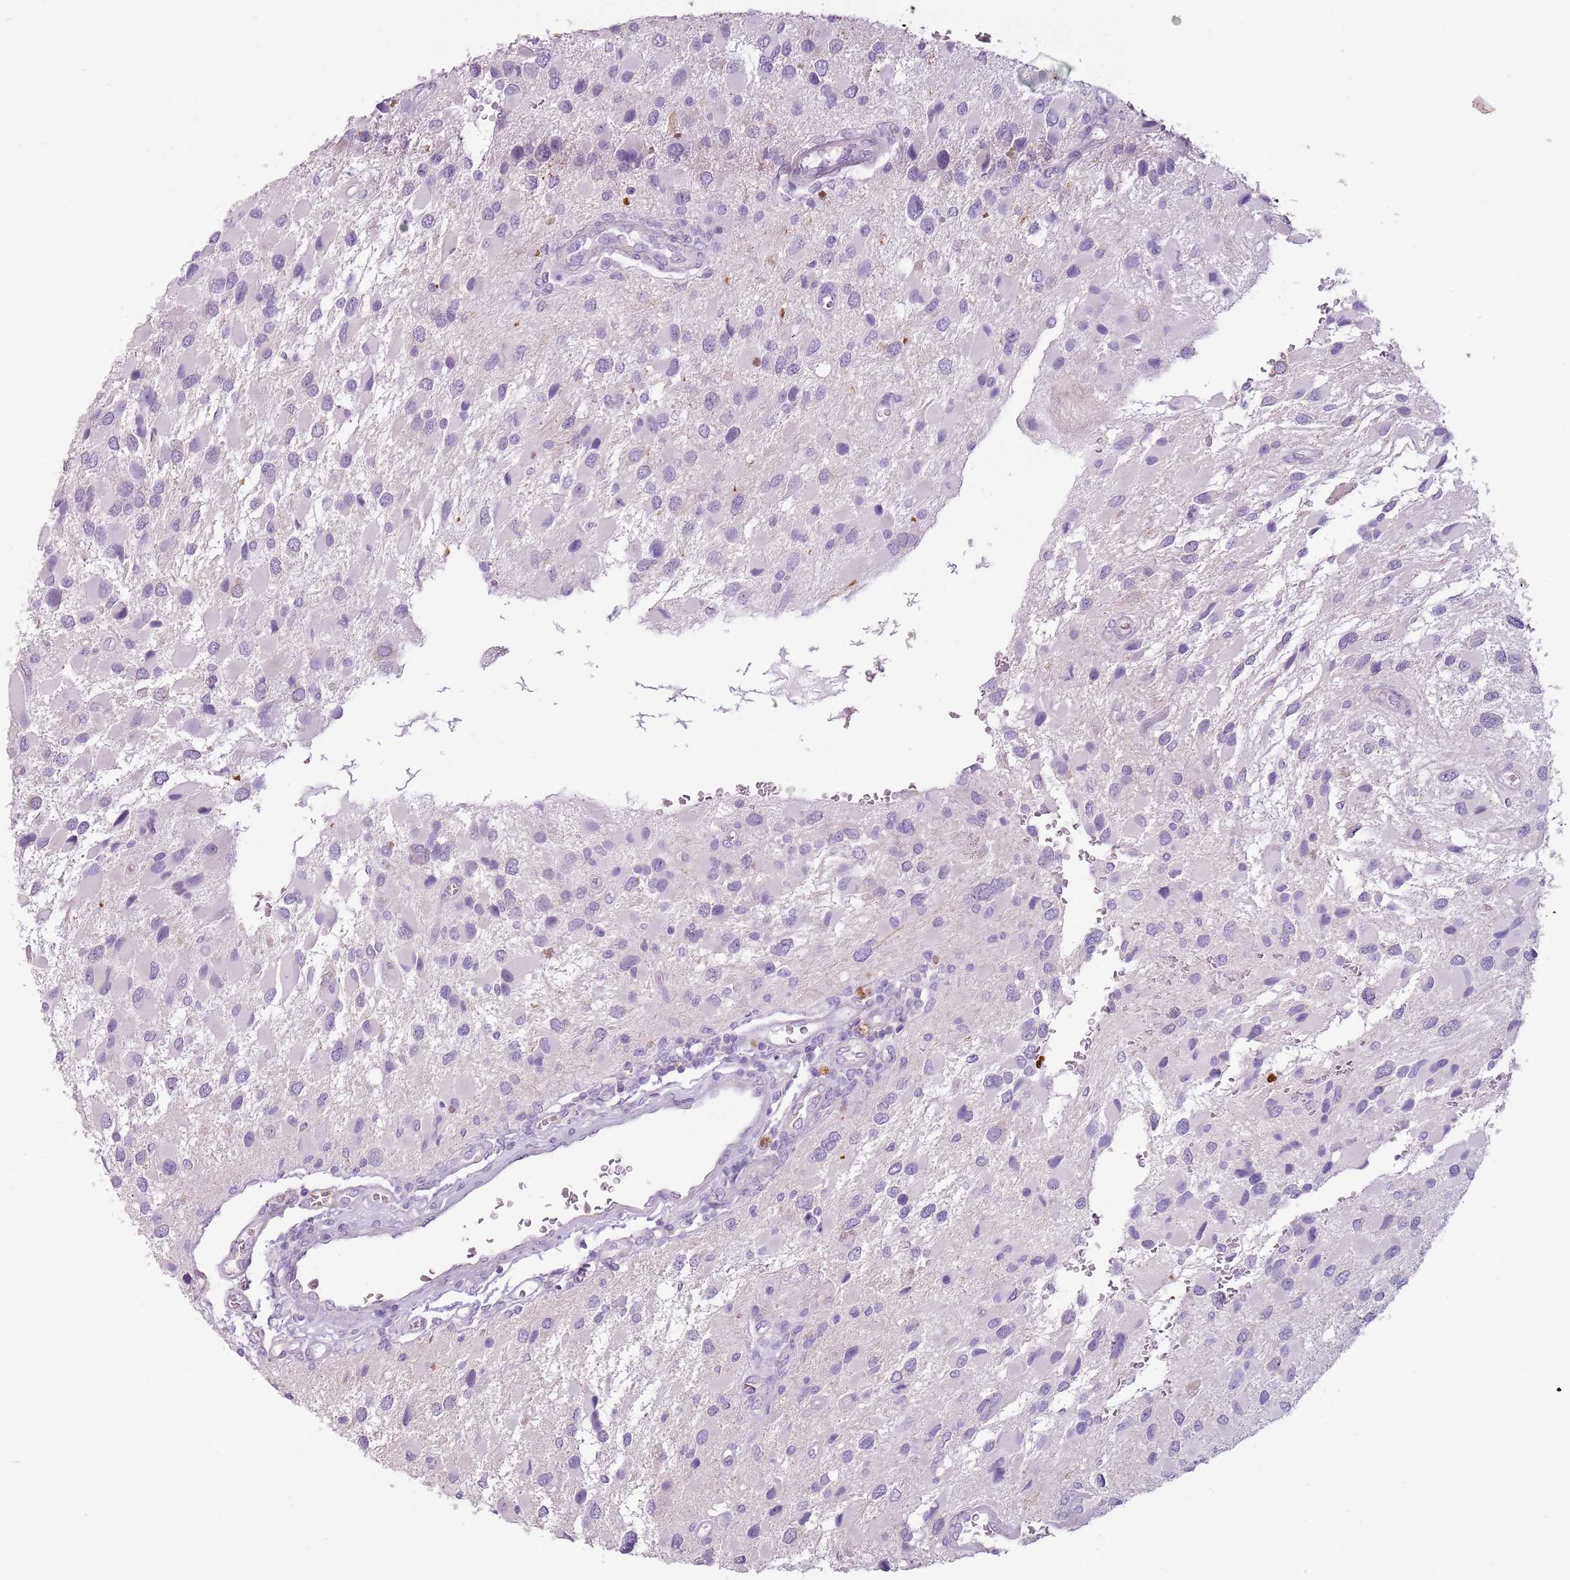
{"staining": {"intensity": "negative", "quantity": "none", "location": "none"}, "tissue": "glioma", "cell_type": "Tumor cells", "image_type": "cancer", "snomed": [{"axis": "morphology", "description": "Glioma, malignant, High grade"}, {"axis": "topography", "description": "Brain"}], "caption": "DAB (3,3'-diaminobenzidine) immunohistochemical staining of high-grade glioma (malignant) demonstrates no significant positivity in tumor cells.", "gene": "CELF6", "patient": {"sex": "male", "age": 53}}